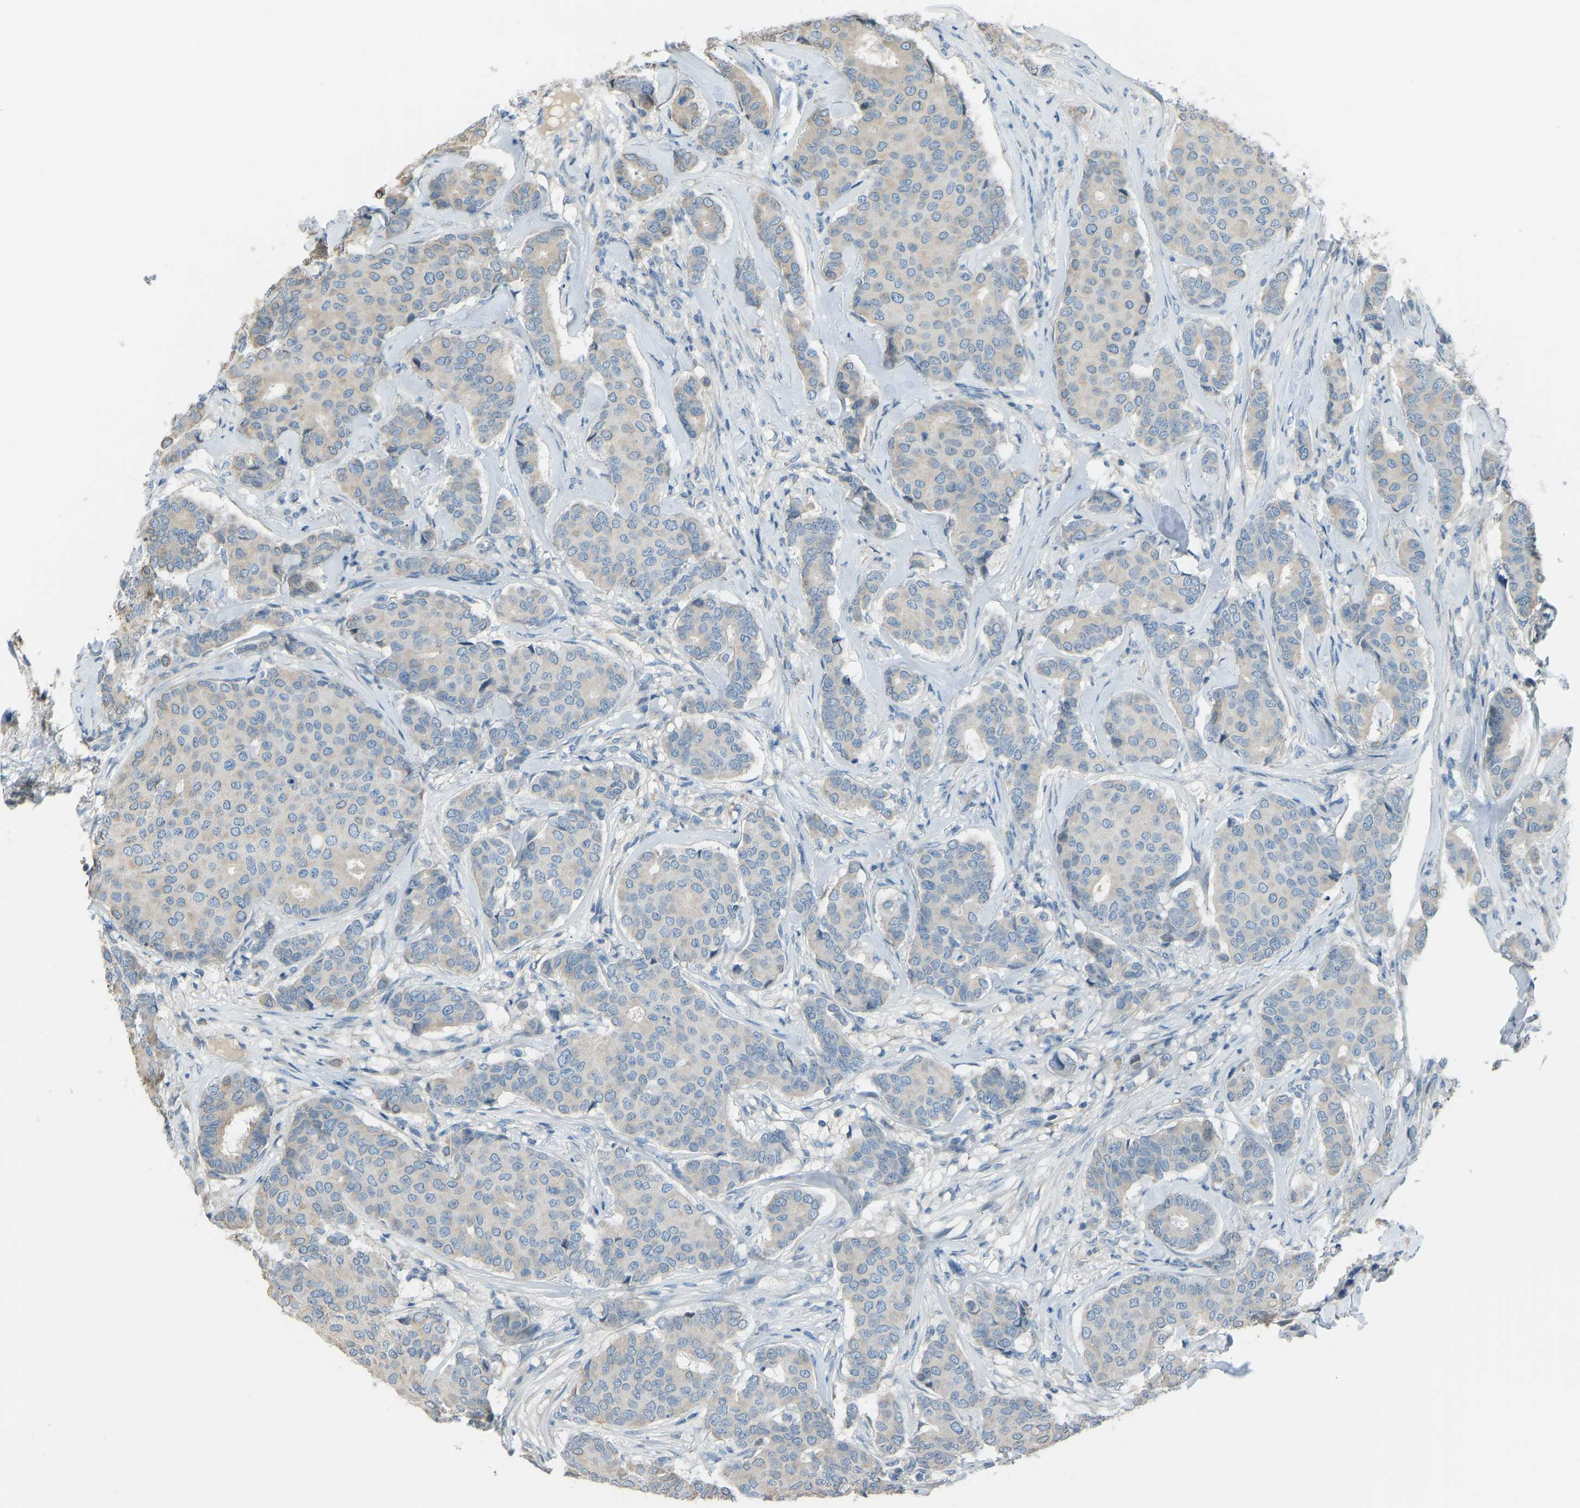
{"staining": {"intensity": "weak", "quantity": "<25%", "location": "cytoplasmic/membranous"}, "tissue": "breast cancer", "cell_type": "Tumor cells", "image_type": "cancer", "snomed": [{"axis": "morphology", "description": "Duct carcinoma"}, {"axis": "topography", "description": "Breast"}], "caption": "Human intraductal carcinoma (breast) stained for a protein using immunohistochemistry (IHC) exhibits no expression in tumor cells.", "gene": "FBLN2", "patient": {"sex": "female", "age": 75}}